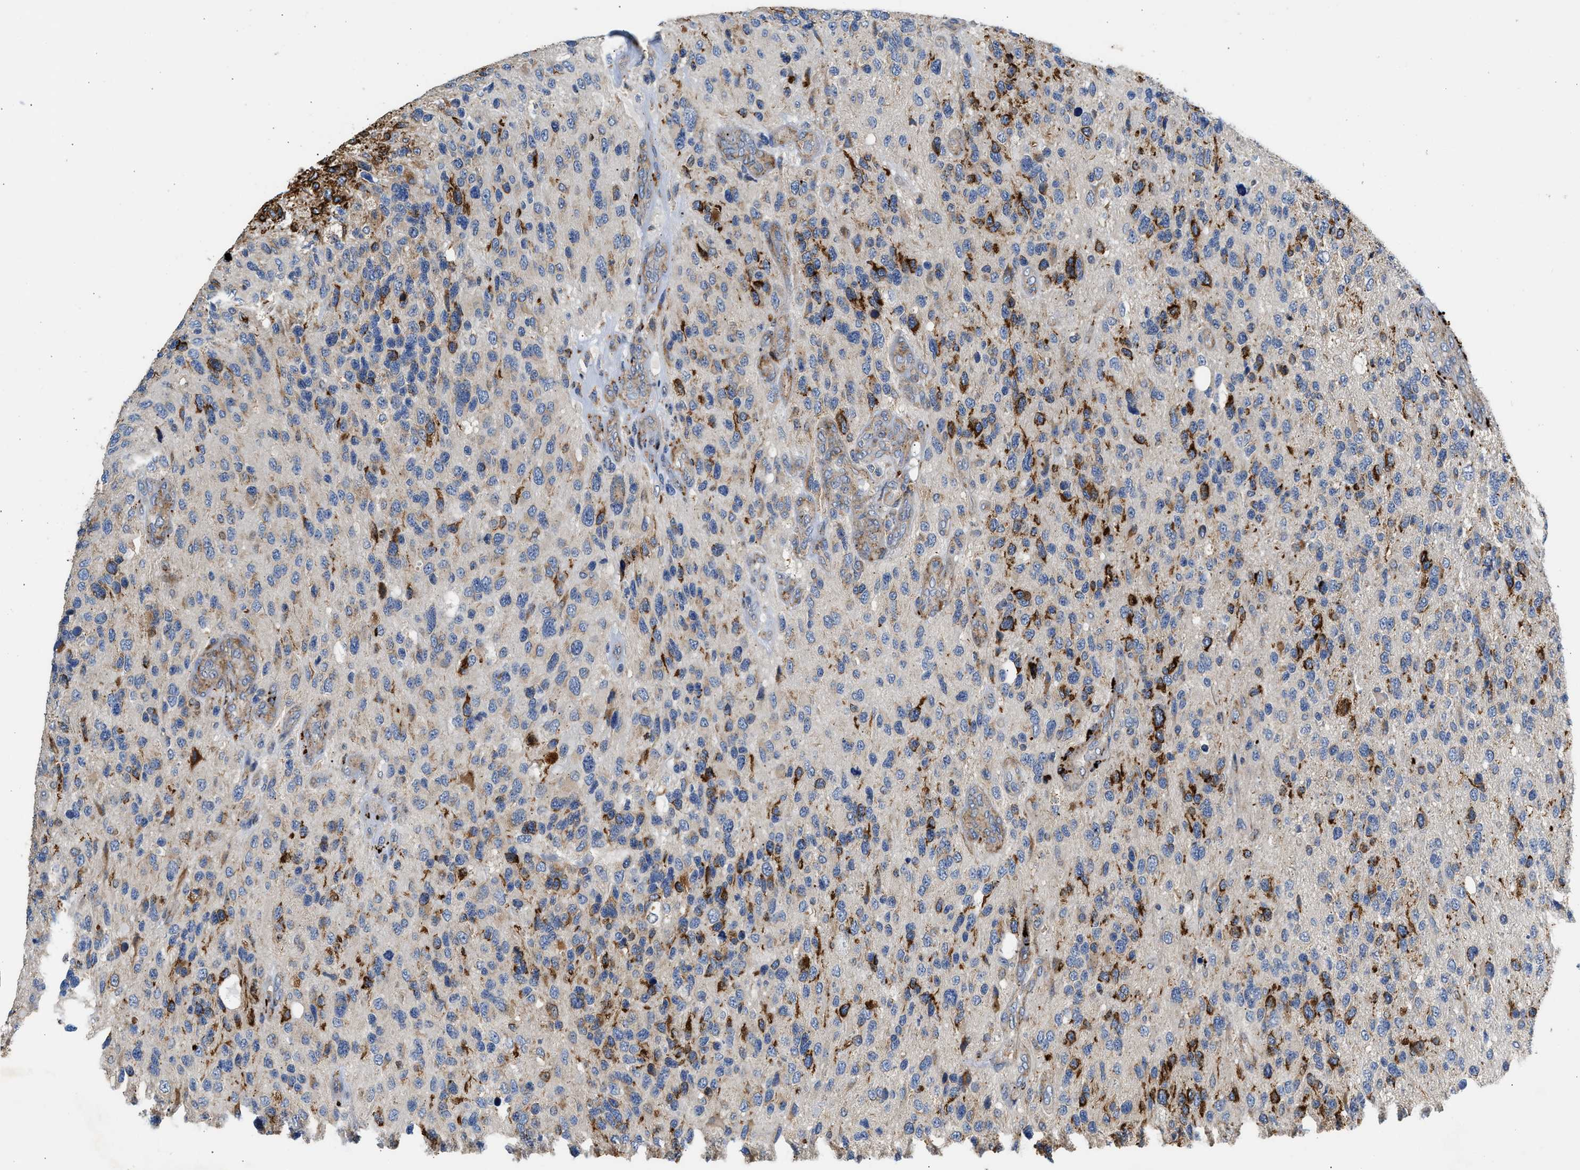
{"staining": {"intensity": "strong", "quantity": "<25%", "location": "cytoplasmic/membranous"}, "tissue": "glioma", "cell_type": "Tumor cells", "image_type": "cancer", "snomed": [{"axis": "morphology", "description": "Glioma, malignant, High grade"}, {"axis": "topography", "description": "Brain"}], "caption": "Glioma tissue reveals strong cytoplasmic/membranous expression in about <25% of tumor cells, visualized by immunohistochemistry. (DAB (3,3'-diaminobenzidine) = brown stain, brightfield microscopy at high magnification).", "gene": "AMZ1", "patient": {"sex": "female", "age": 58}}